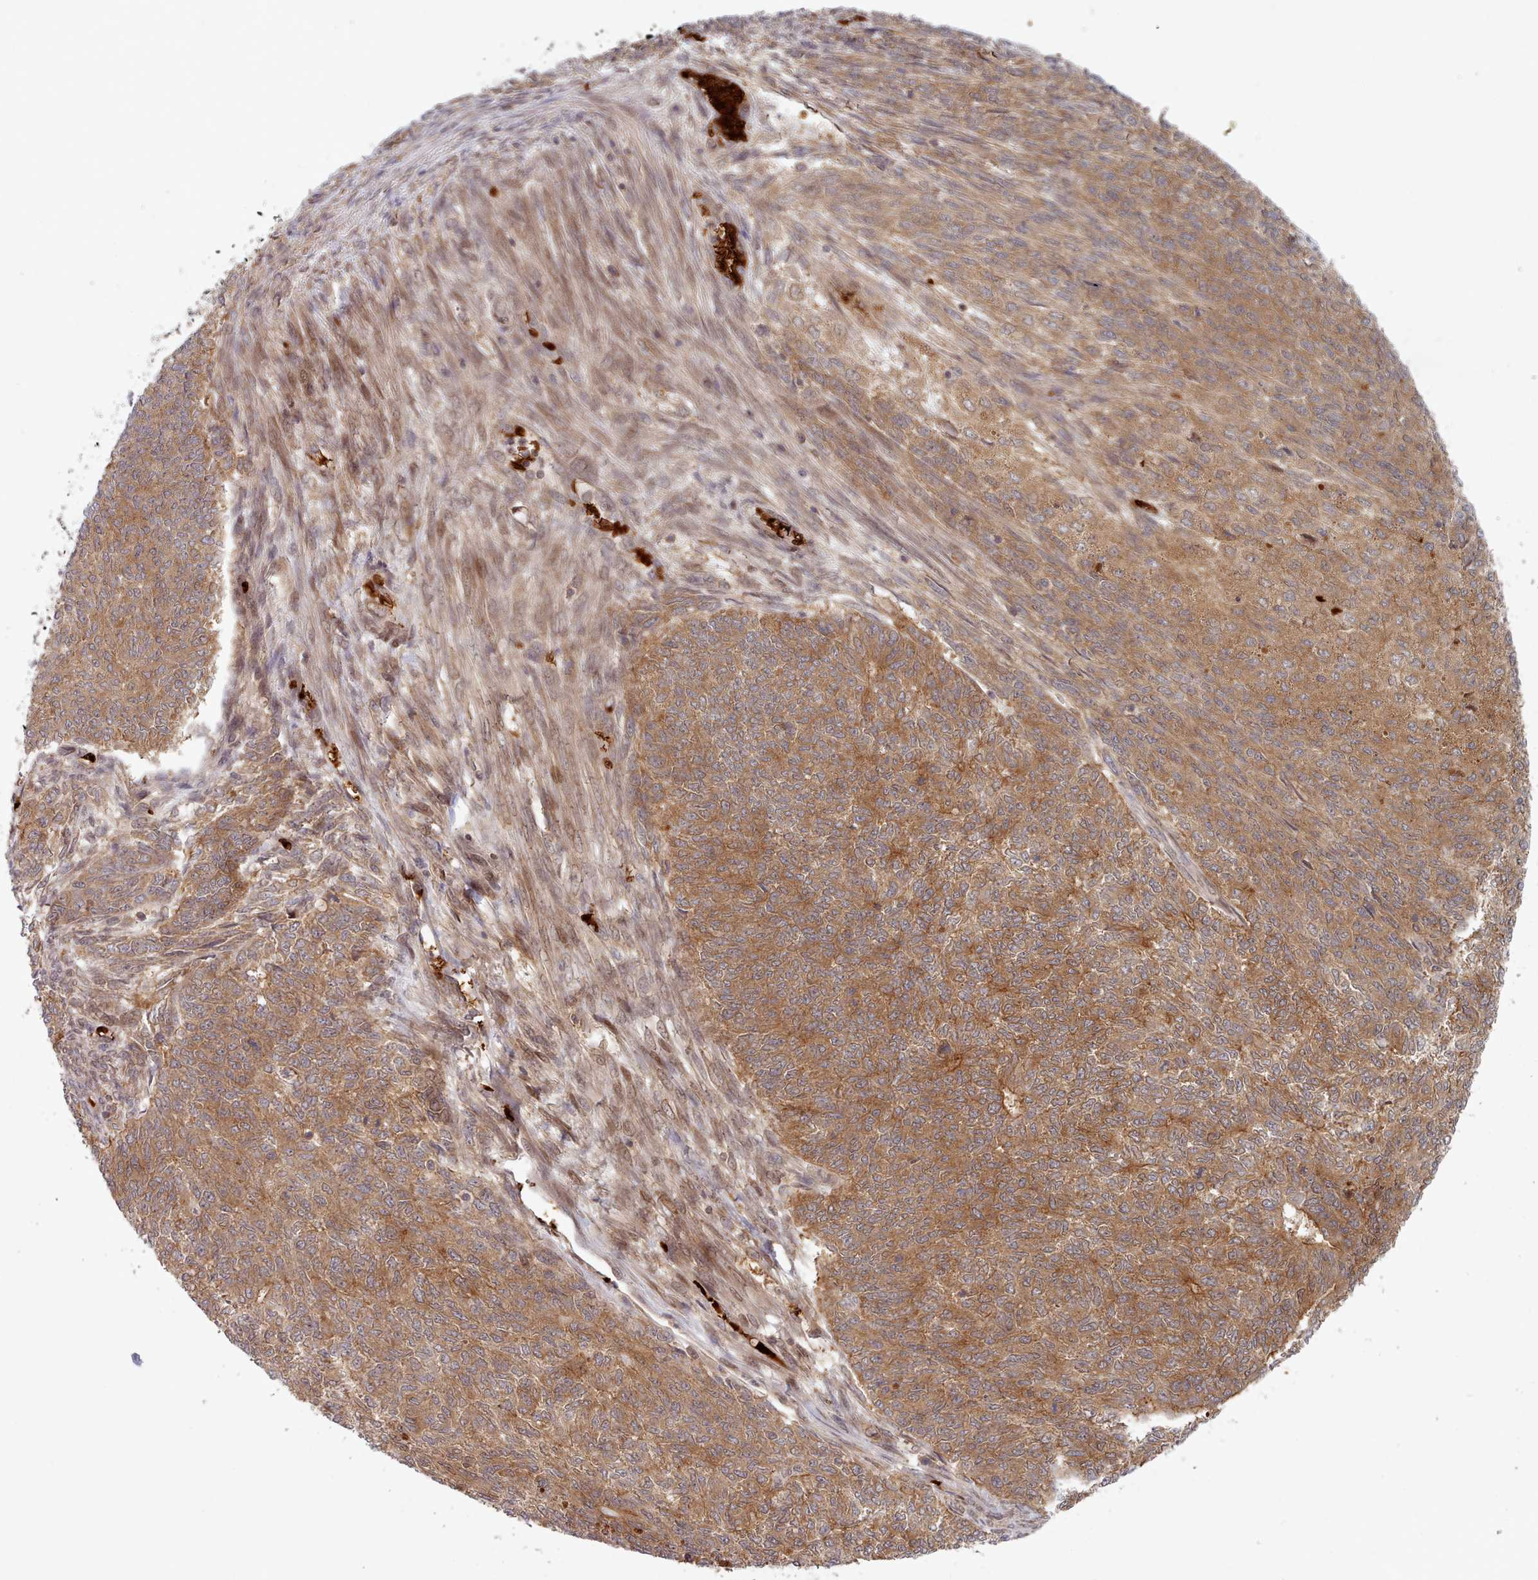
{"staining": {"intensity": "moderate", "quantity": ">75%", "location": "cytoplasmic/membranous"}, "tissue": "endometrial cancer", "cell_type": "Tumor cells", "image_type": "cancer", "snomed": [{"axis": "morphology", "description": "Adenocarcinoma, NOS"}, {"axis": "topography", "description": "Endometrium"}], "caption": "There is medium levels of moderate cytoplasmic/membranous staining in tumor cells of endometrial adenocarcinoma, as demonstrated by immunohistochemical staining (brown color).", "gene": "UBE2G1", "patient": {"sex": "female", "age": 32}}